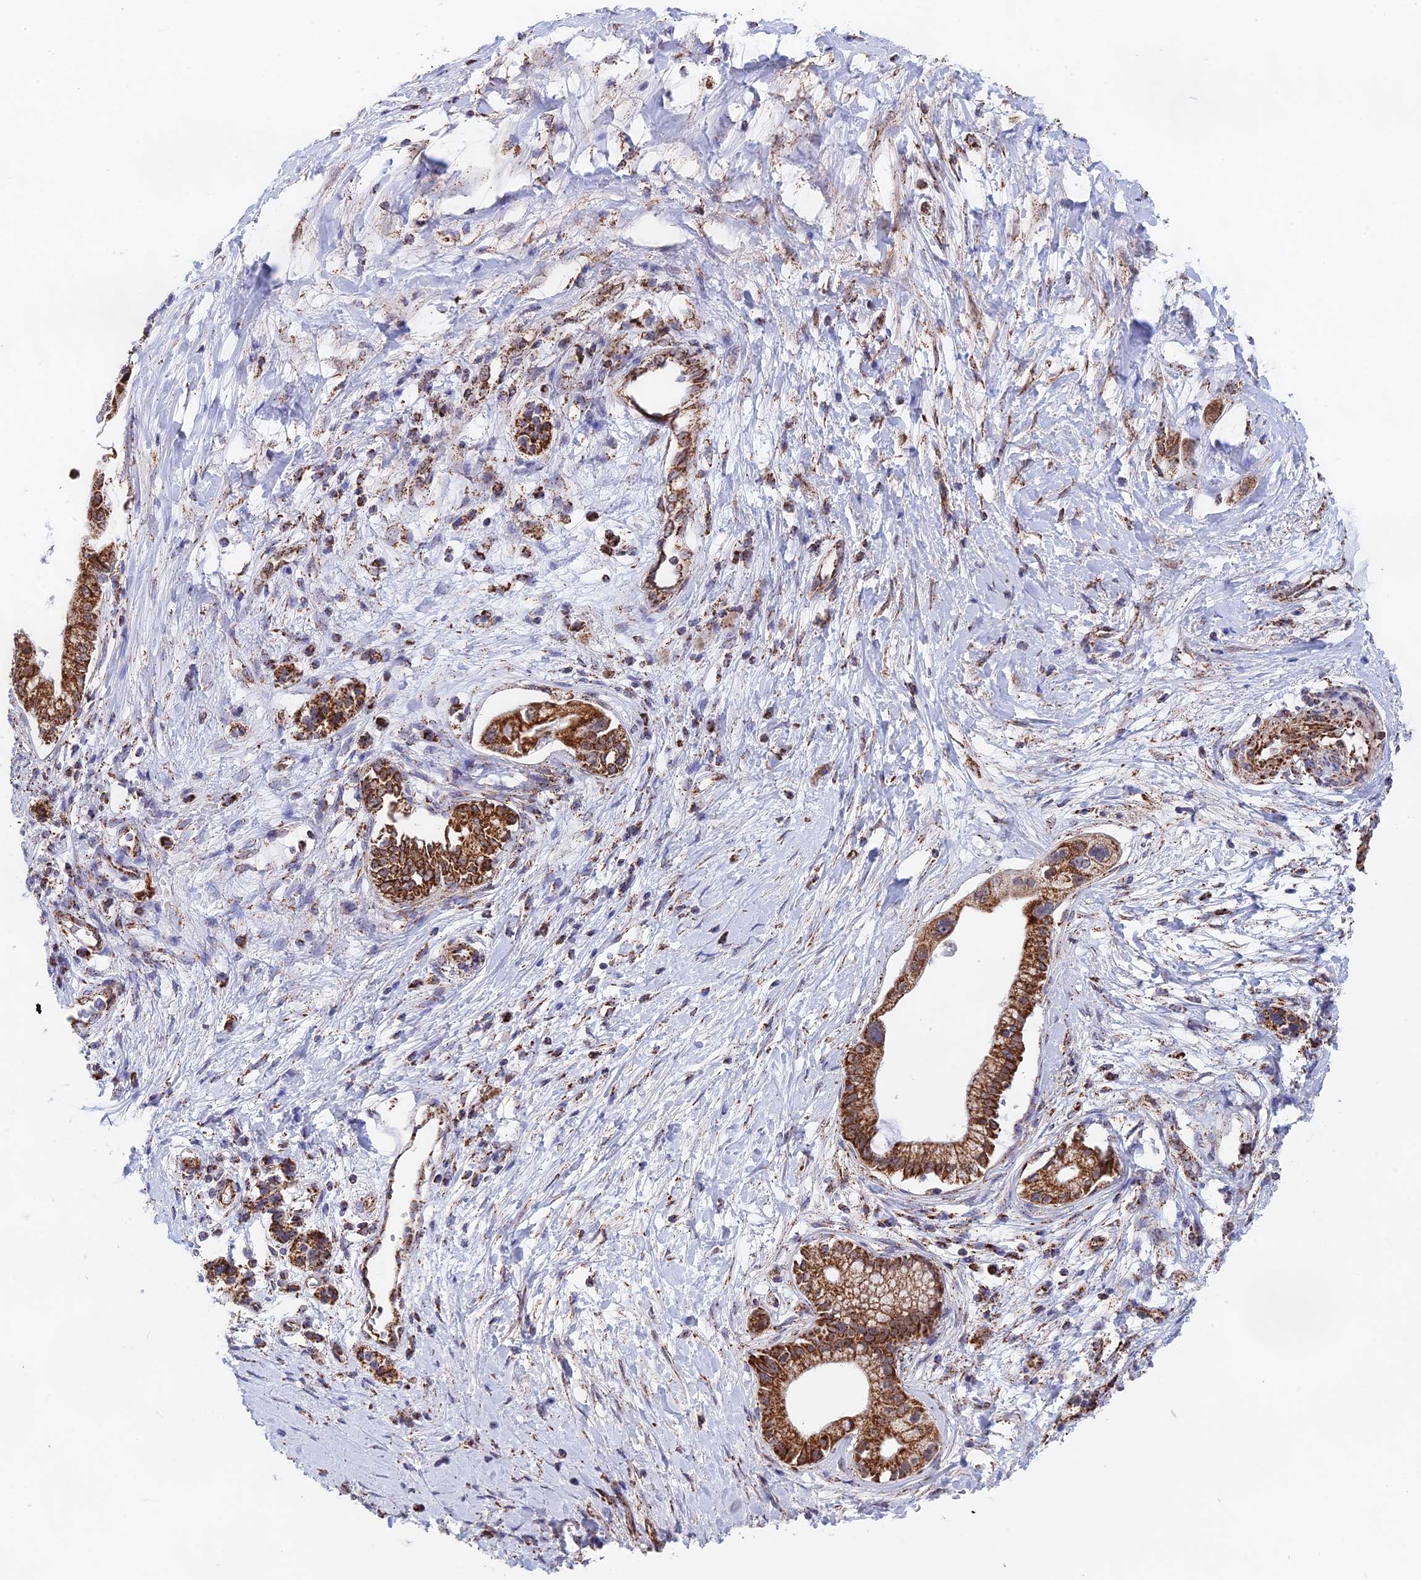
{"staining": {"intensity": "strong", "quantity": ">75%", "location": "cytoplasmic/membranous"}, "tissue": "pancreatic cancer", "cell_type": "Tumor cells", "image_type": "cancer", "snomed": [{"axis": "morphology", "description": "Adenocarcinoma, NOS"}, {"axis": "topography", "description": "Pancreas"}], "caption": "The histopathology image displays a brown stain indicating the presence of a protein in the cytoplasmic/membranous of tumor cells in pancreatic adenocarcinoma. The staining was performed using DAB, with brown indicating positive protein expression. Nuclei are stained blue with hematoxylin.", "gene": "CDC16", "patient": {"sex": "male", "age": 68}}